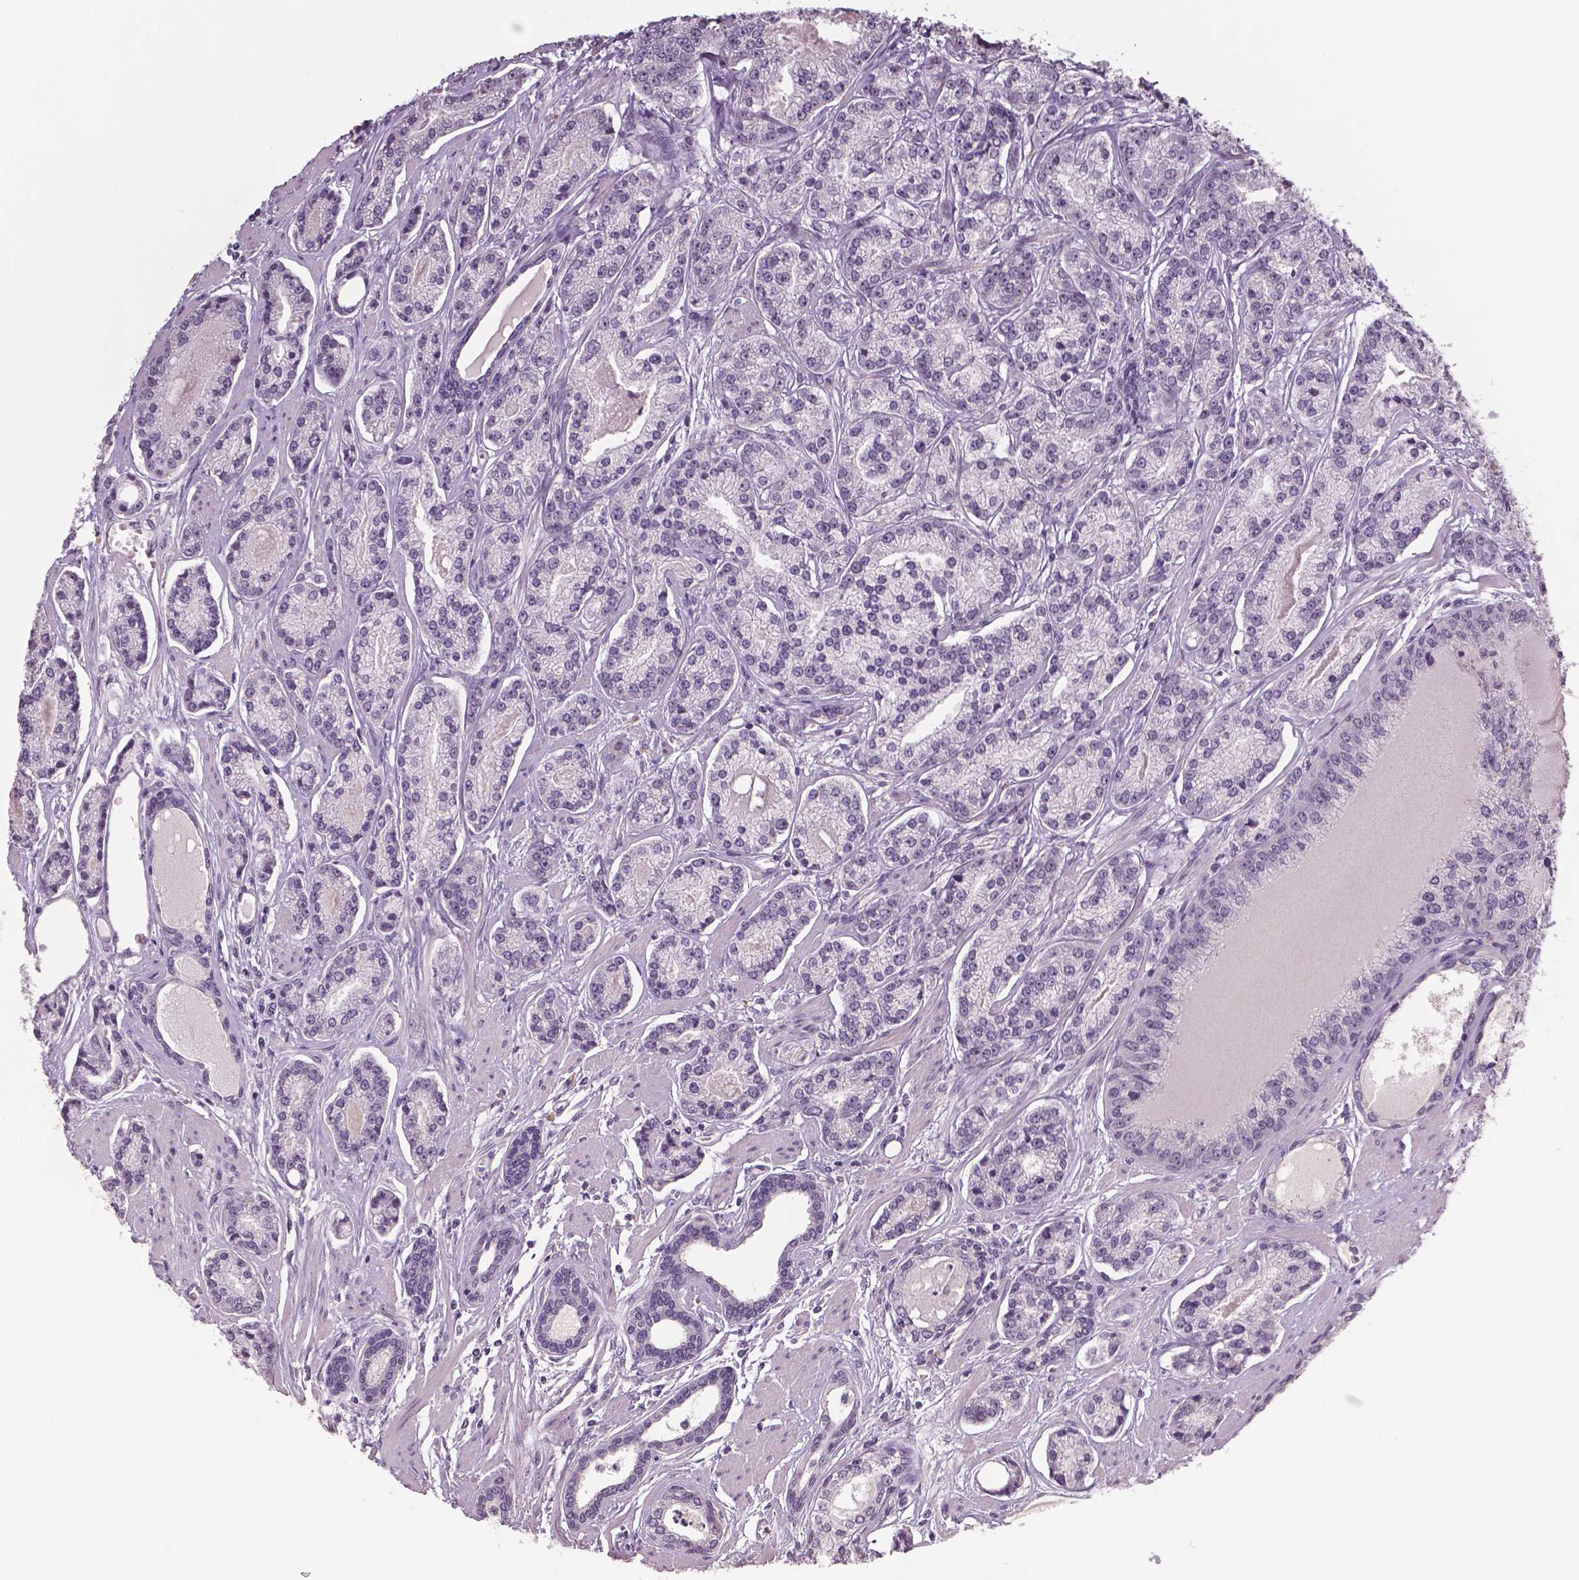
{"staining": {"intensity": "negative", "quantity": "none", "location": "none"}, "tissue": "prostate cancer", "cell_type": "Tumor cells", "image_type": "cancer", "snomed": [{"axis": "morphology", "description": "Adenocarcinoma, NOS"}, {"axis": "topography", "description": "Prostate"}], "caption": "Immunohistochemistry (IHC) photomicrograph of neoplastic tissue: human prostate cancer (adenocarcinoma) stained with DAB shows no significant protein expression in tumor cells.", "gene": "NECAB1", "patient": {"sex": "male", "age": 64}}